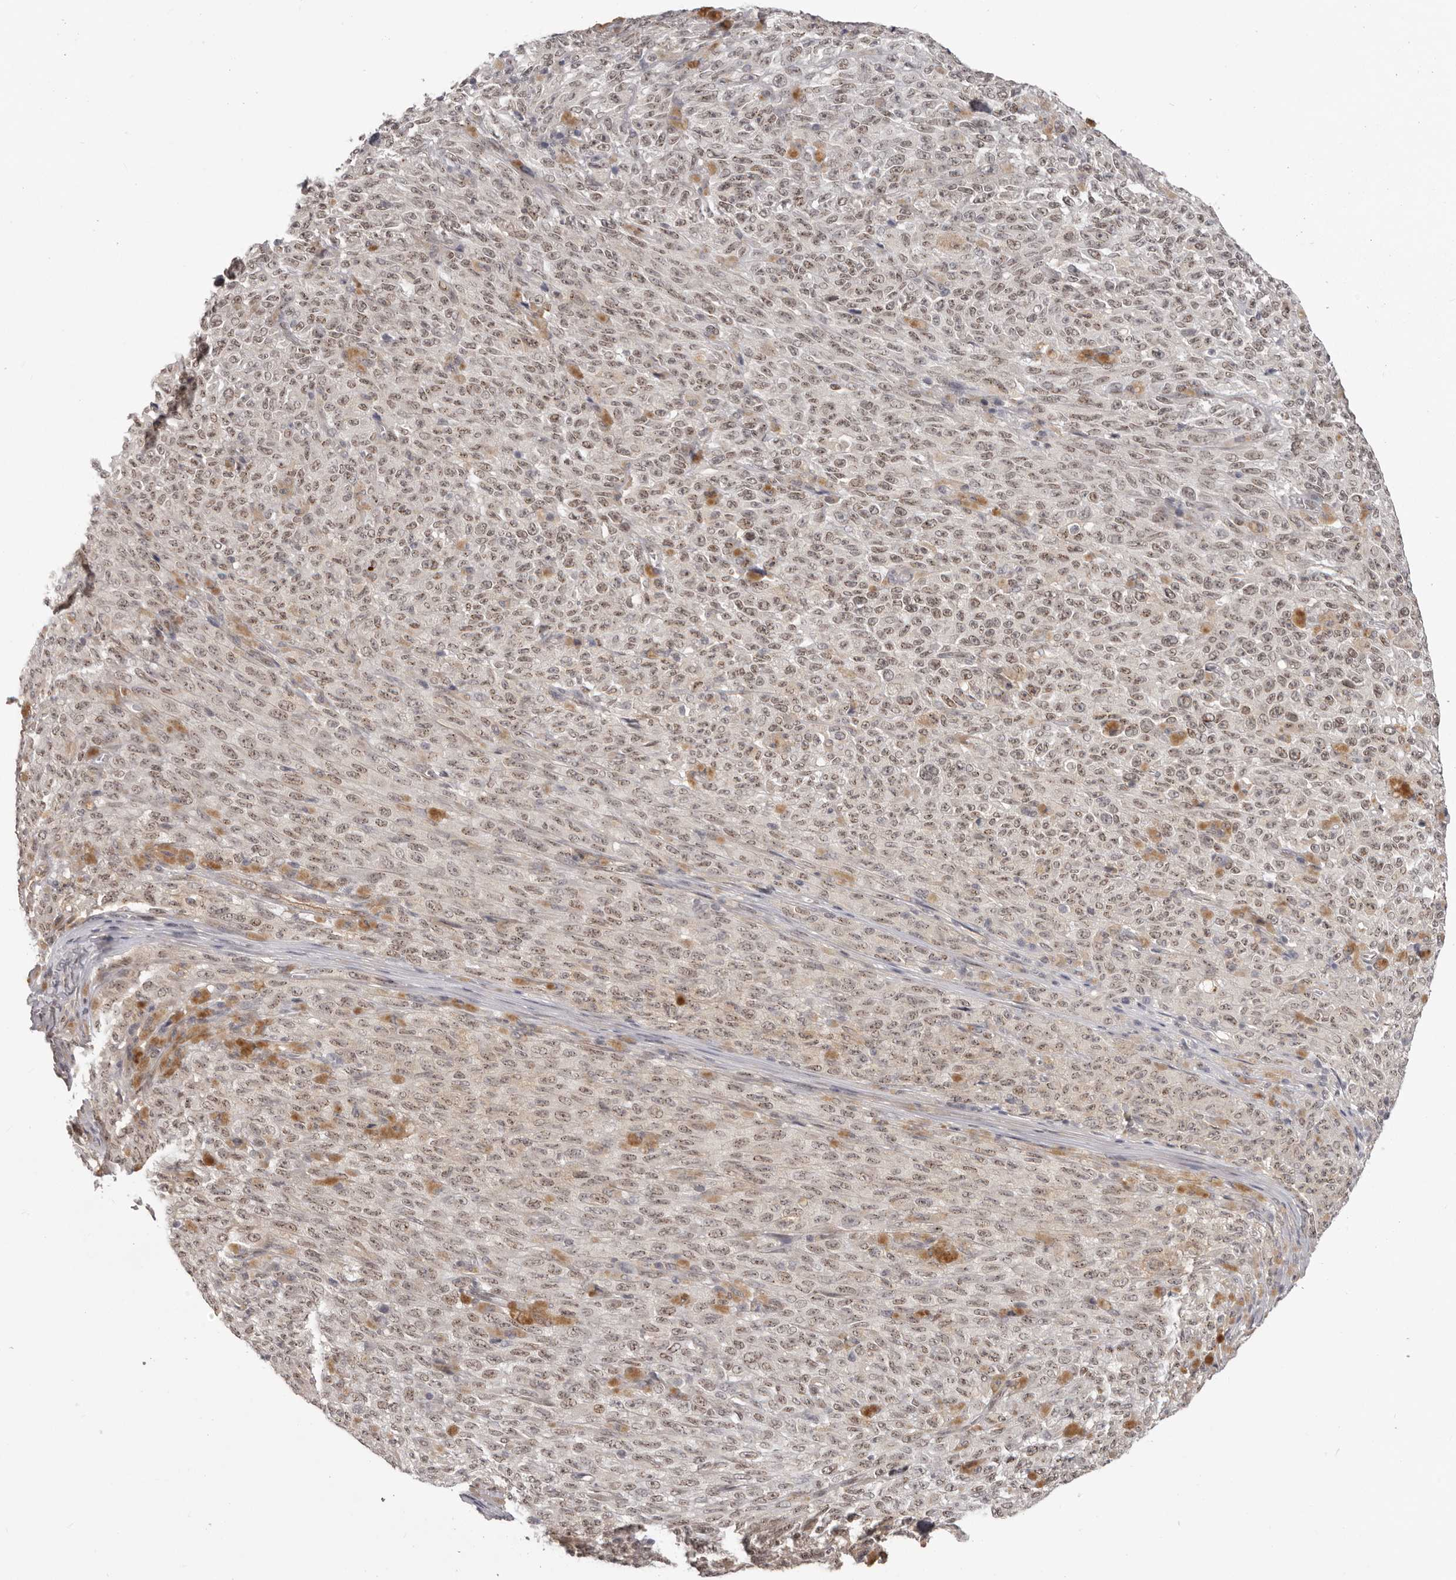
{"staining": {"intensity": "moderate", "quantity": ">75%", "location": "nuclear"}, "tissue": "melanoma", "cell_type": "Tumor cells", "image_type": "cancer", "snomed": [{"axis": "morphology", "description": "Malignant melanoma, NOS"}, {"axis": "topography", "description": "Skin"}], "caption": "Human melanoma stained with a brown dye reveals moderate nuclear positive positivity in approximately >75% of tumor cells.", "gene": "RNF2", "patient": {"sex": "female", "age": 82}}